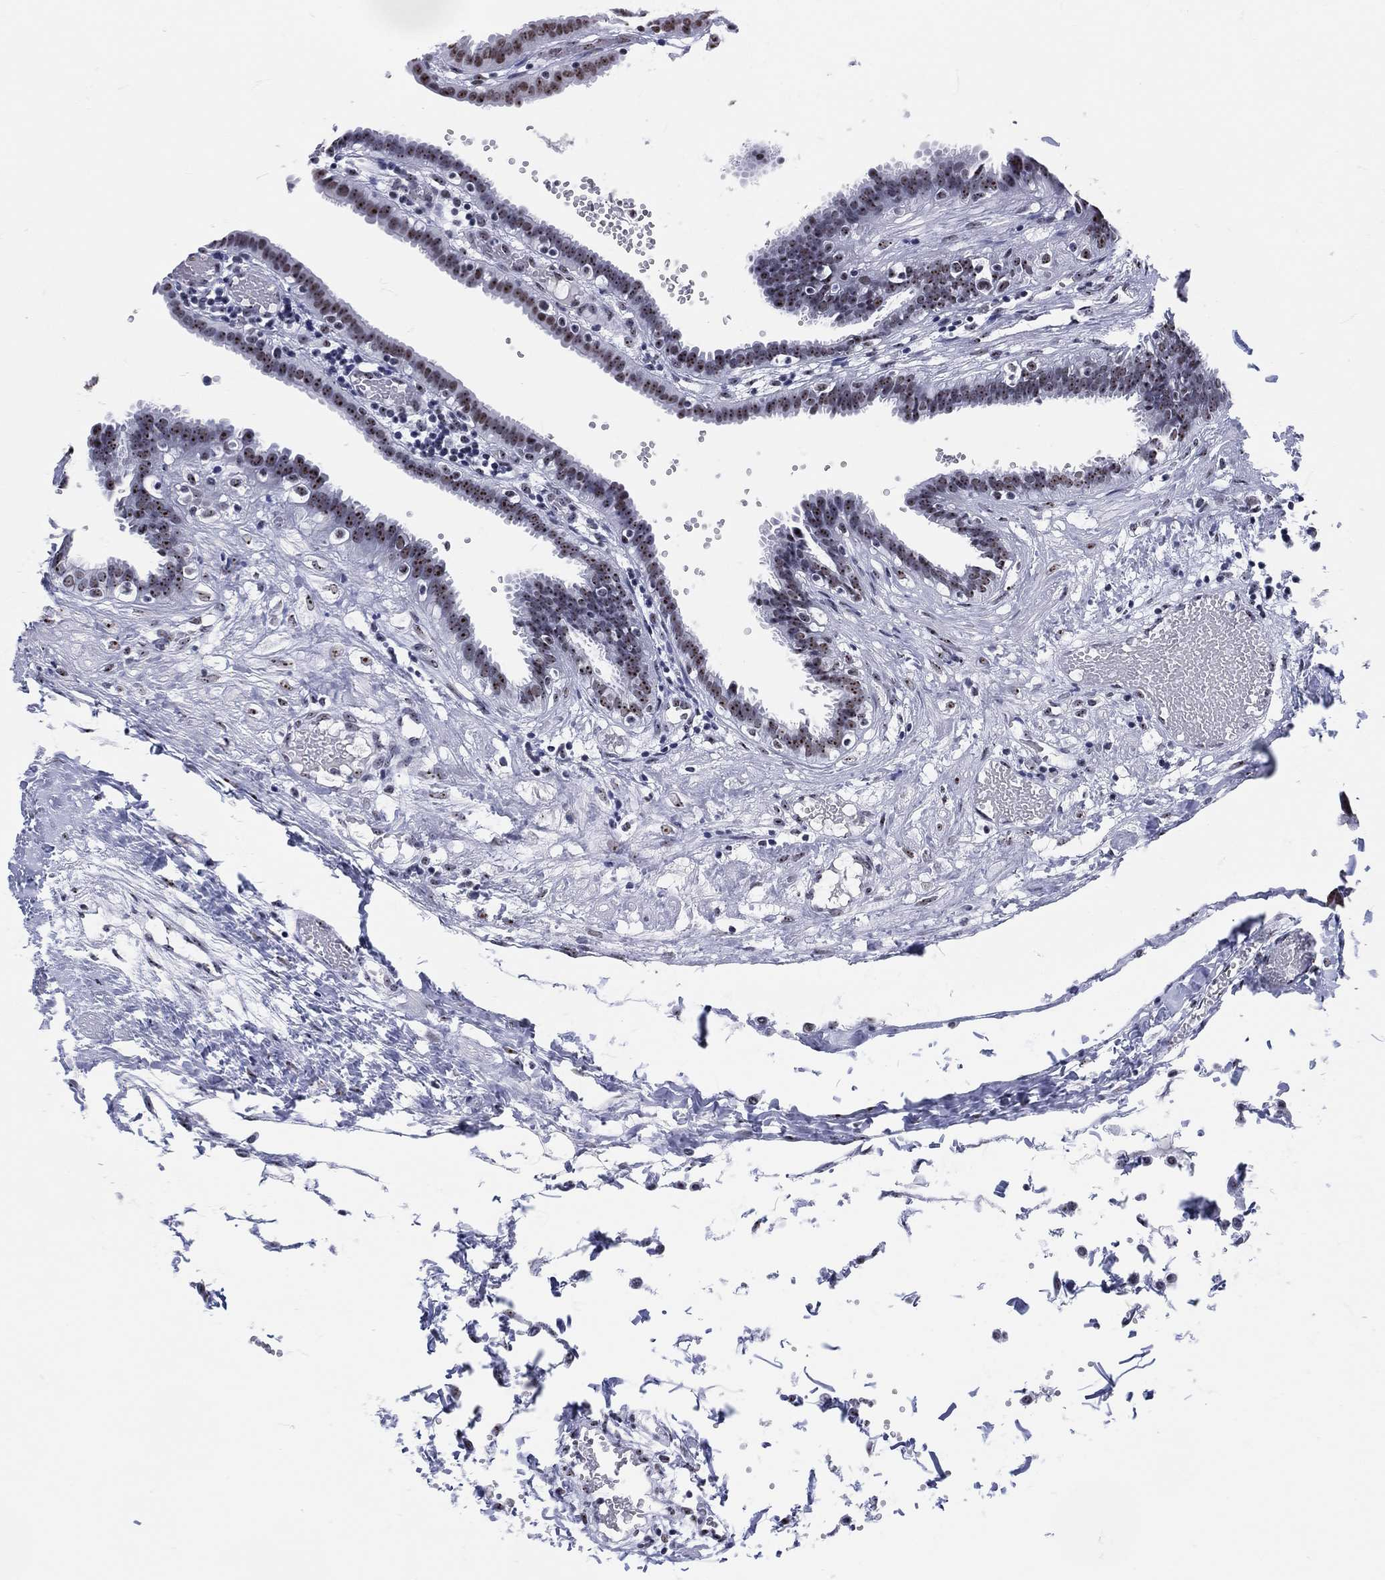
{"staining": {"intensity": "moderate", "quantity": "<25%", "location": "nuclear"}, "tissue": "fallopian tube", "cell_type": "Glandular cells", "image_type": "normal", "snomed": [{"axis": "morphology", "description": "Normal tissue, NOS"}, {"axis": "topography", "description": "Fallopian tube"}], "caption": "An image of fallopian tube stained for a protein demonstrates moderate nuclear brown staining in glandular cells.", "gene": "MAPK8IP1", "patient": {"sex": "female", "age": 37}}